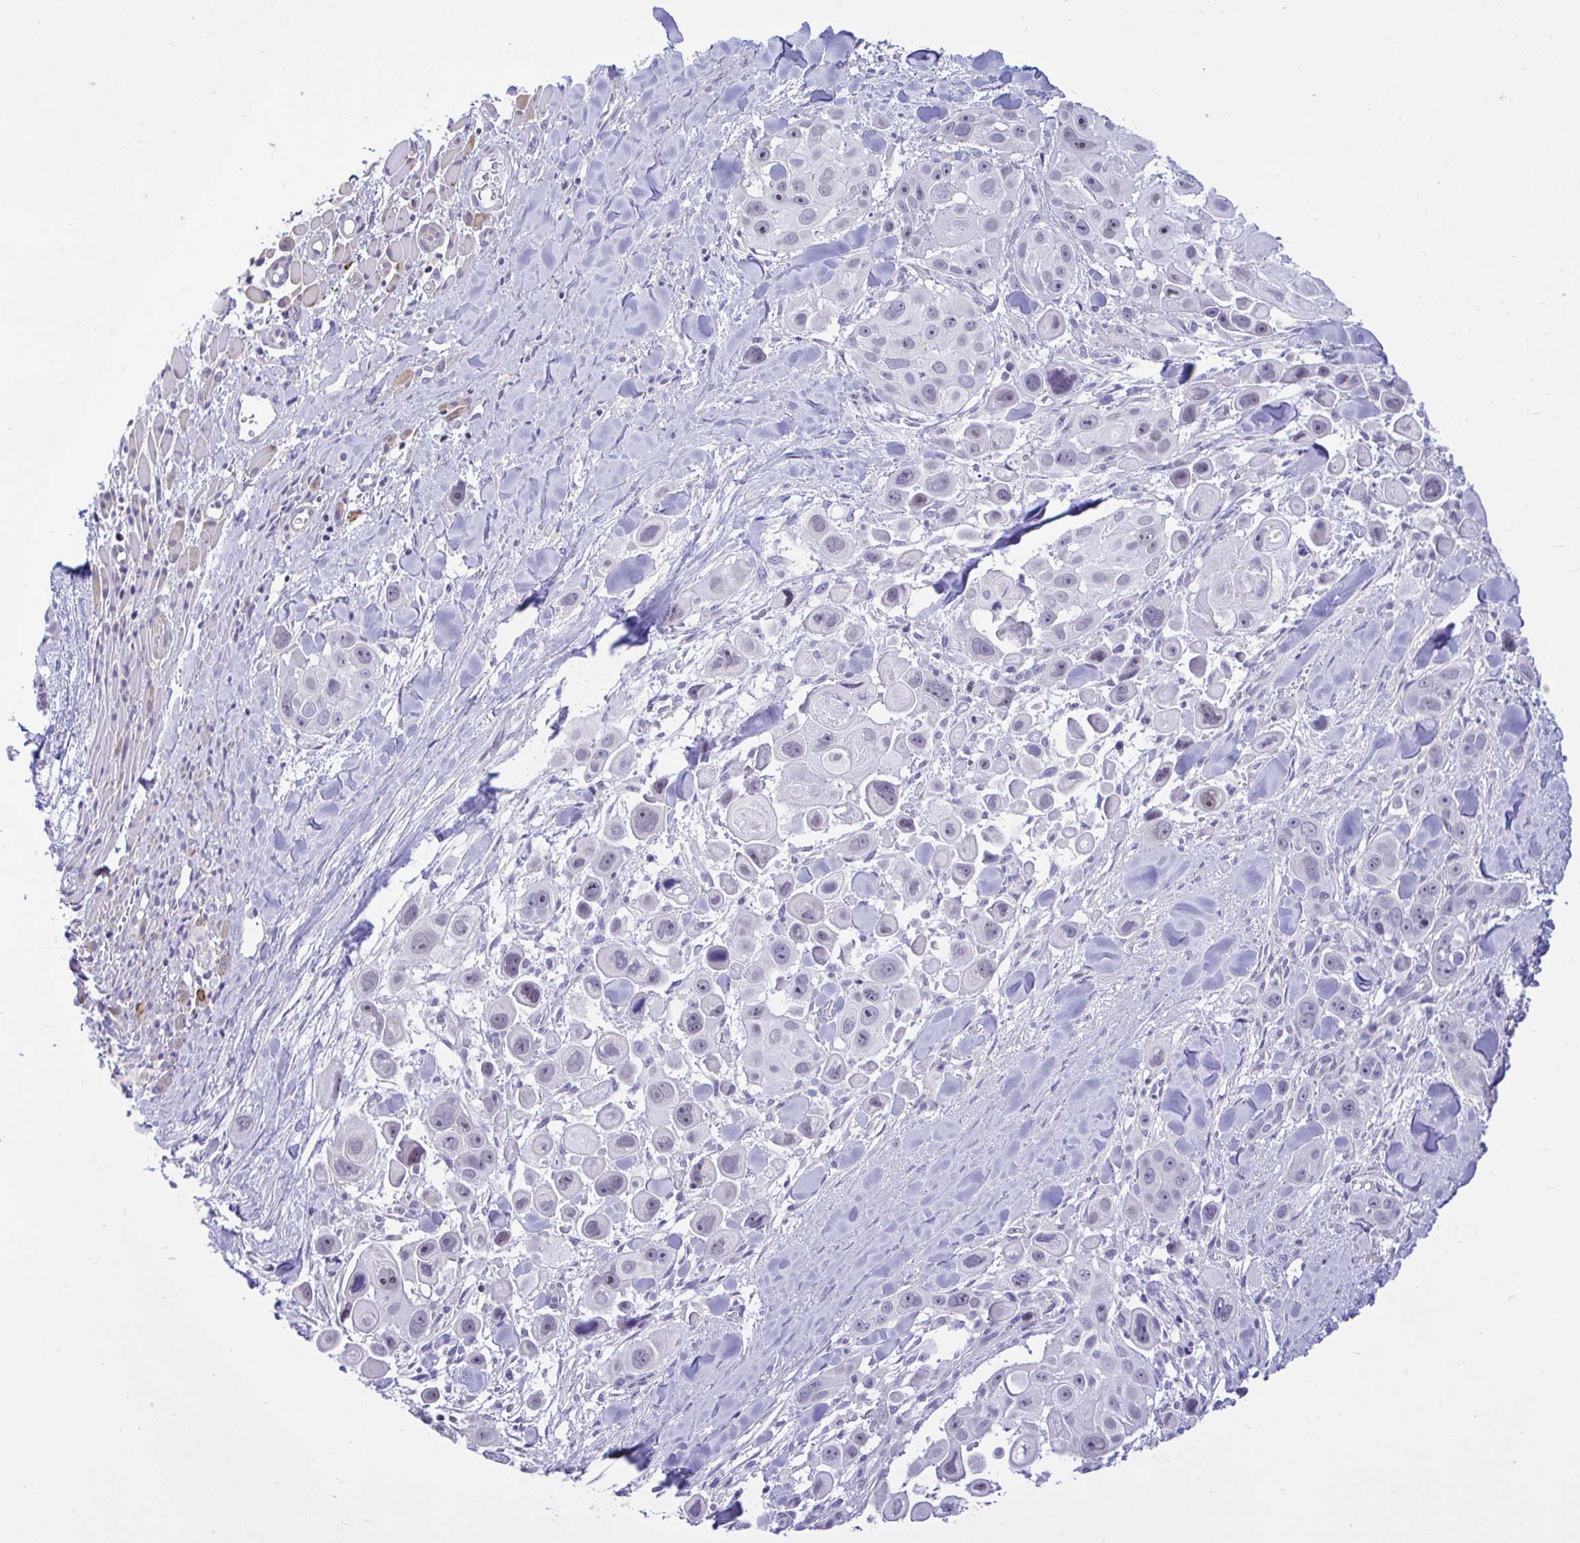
{"staining": {"intensity": "weak", "quantity": "<25%", "location": "nuclear"}, "tissue": "skin cancer", "cell_type": "Tumor cells", "image_type": "cancer", "snomed": [{"axis": "morphology", "description": "Squamous cell carcinoma, NOS"}, {"axis": "topography", "description": "Skin"}], "caption": "Squamous cell carcinoma (skin) was stained to show a protein in brown. There is no significant positivity in tumor cells.", "gene": "SLC25A51", "patient": {"sex": "male", "age": 67}}